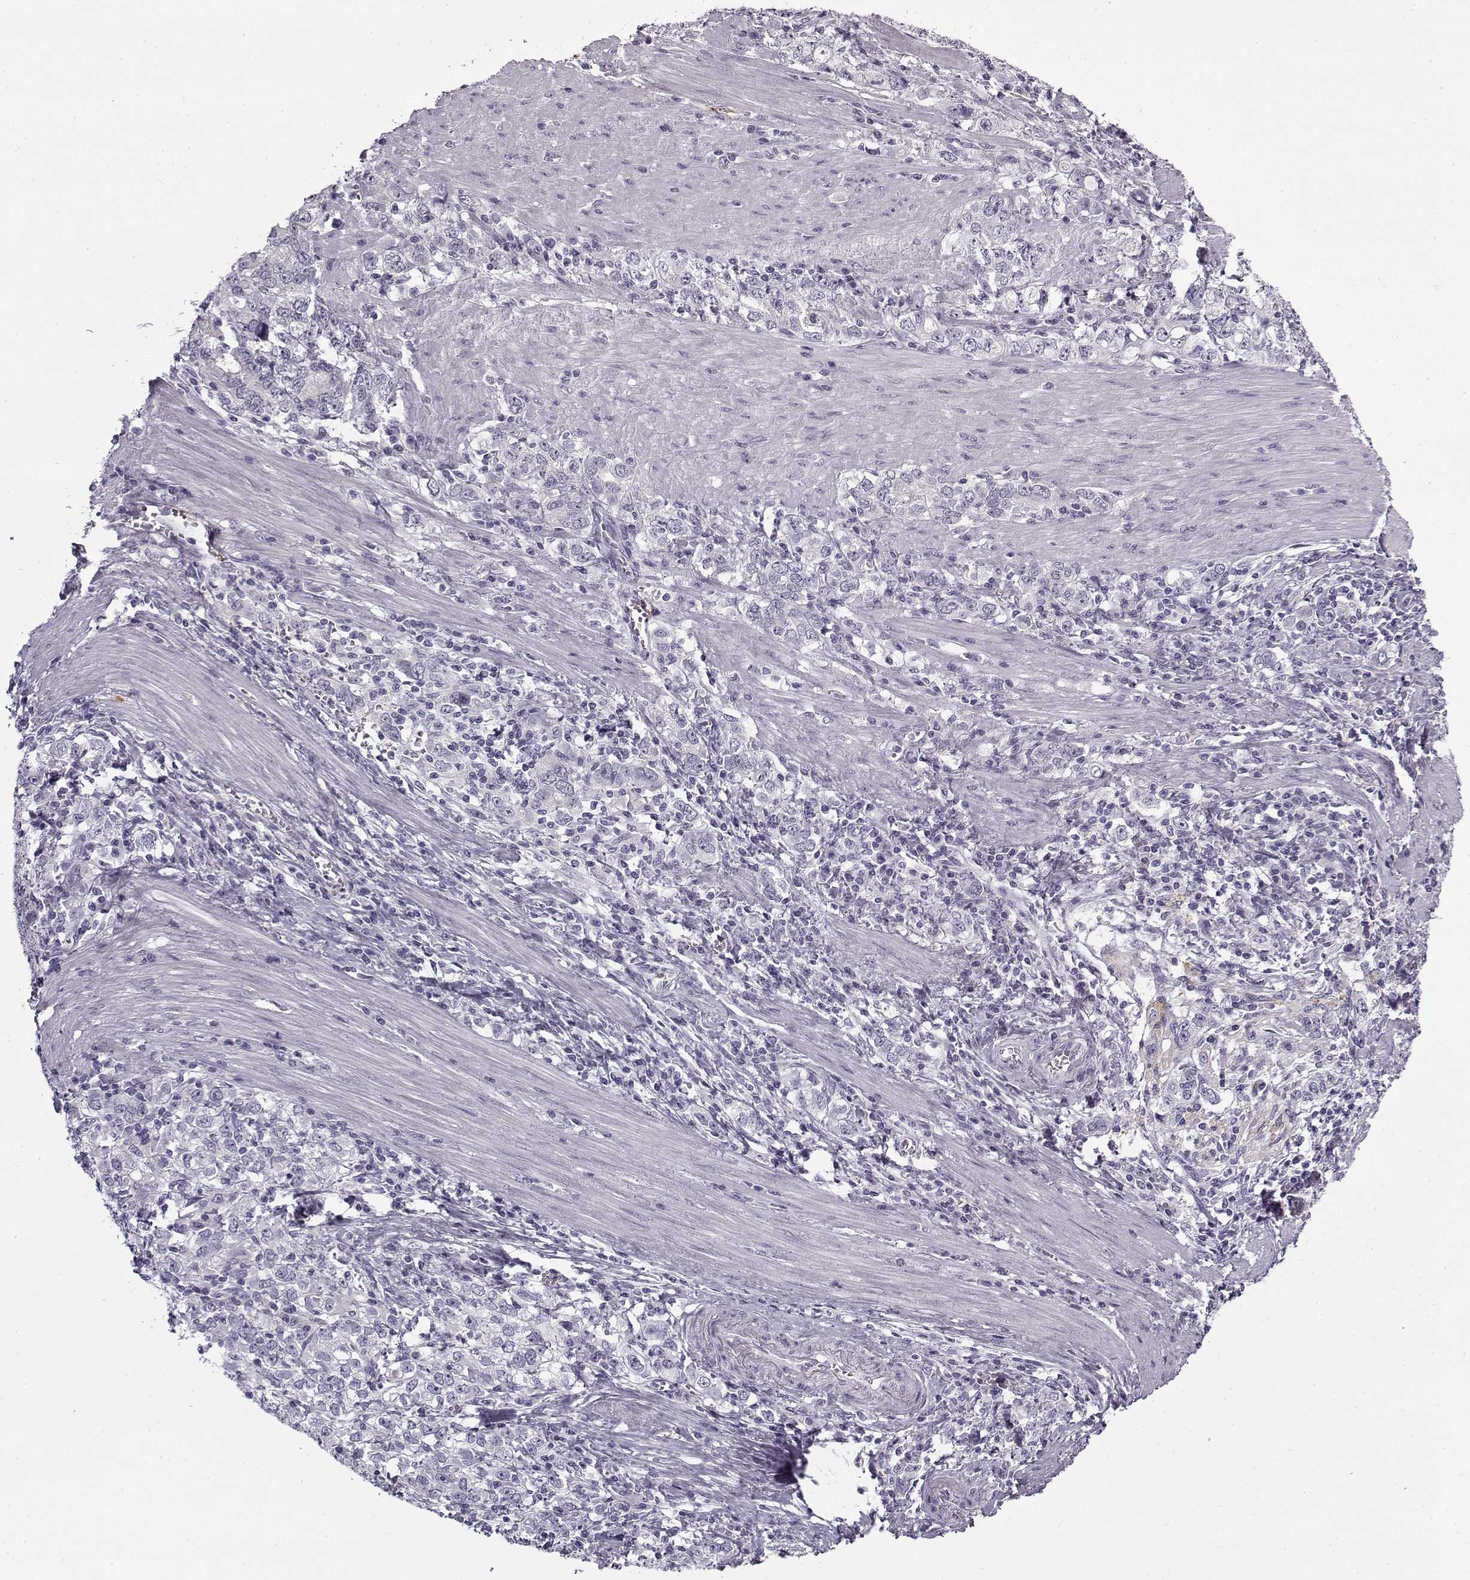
{"staining": {"intensity": "negative", "quantity": "none", "location": "none"}, "tissue": "stomach cancer", "cell_type": "Tumor cells", "image_type": "cancer", "snomed": [{"axis": "morphology", "description": "Adenocarcinoma, NOS"}, {"axis": "topography", "description": "Stomach, lower"}], "caption": "Protein analysis of adenocarcinoma (stomach) shows no significant staining in tumor cells.", "gene": "SNCA", "patient": {"sex": "female", "age": 72}}